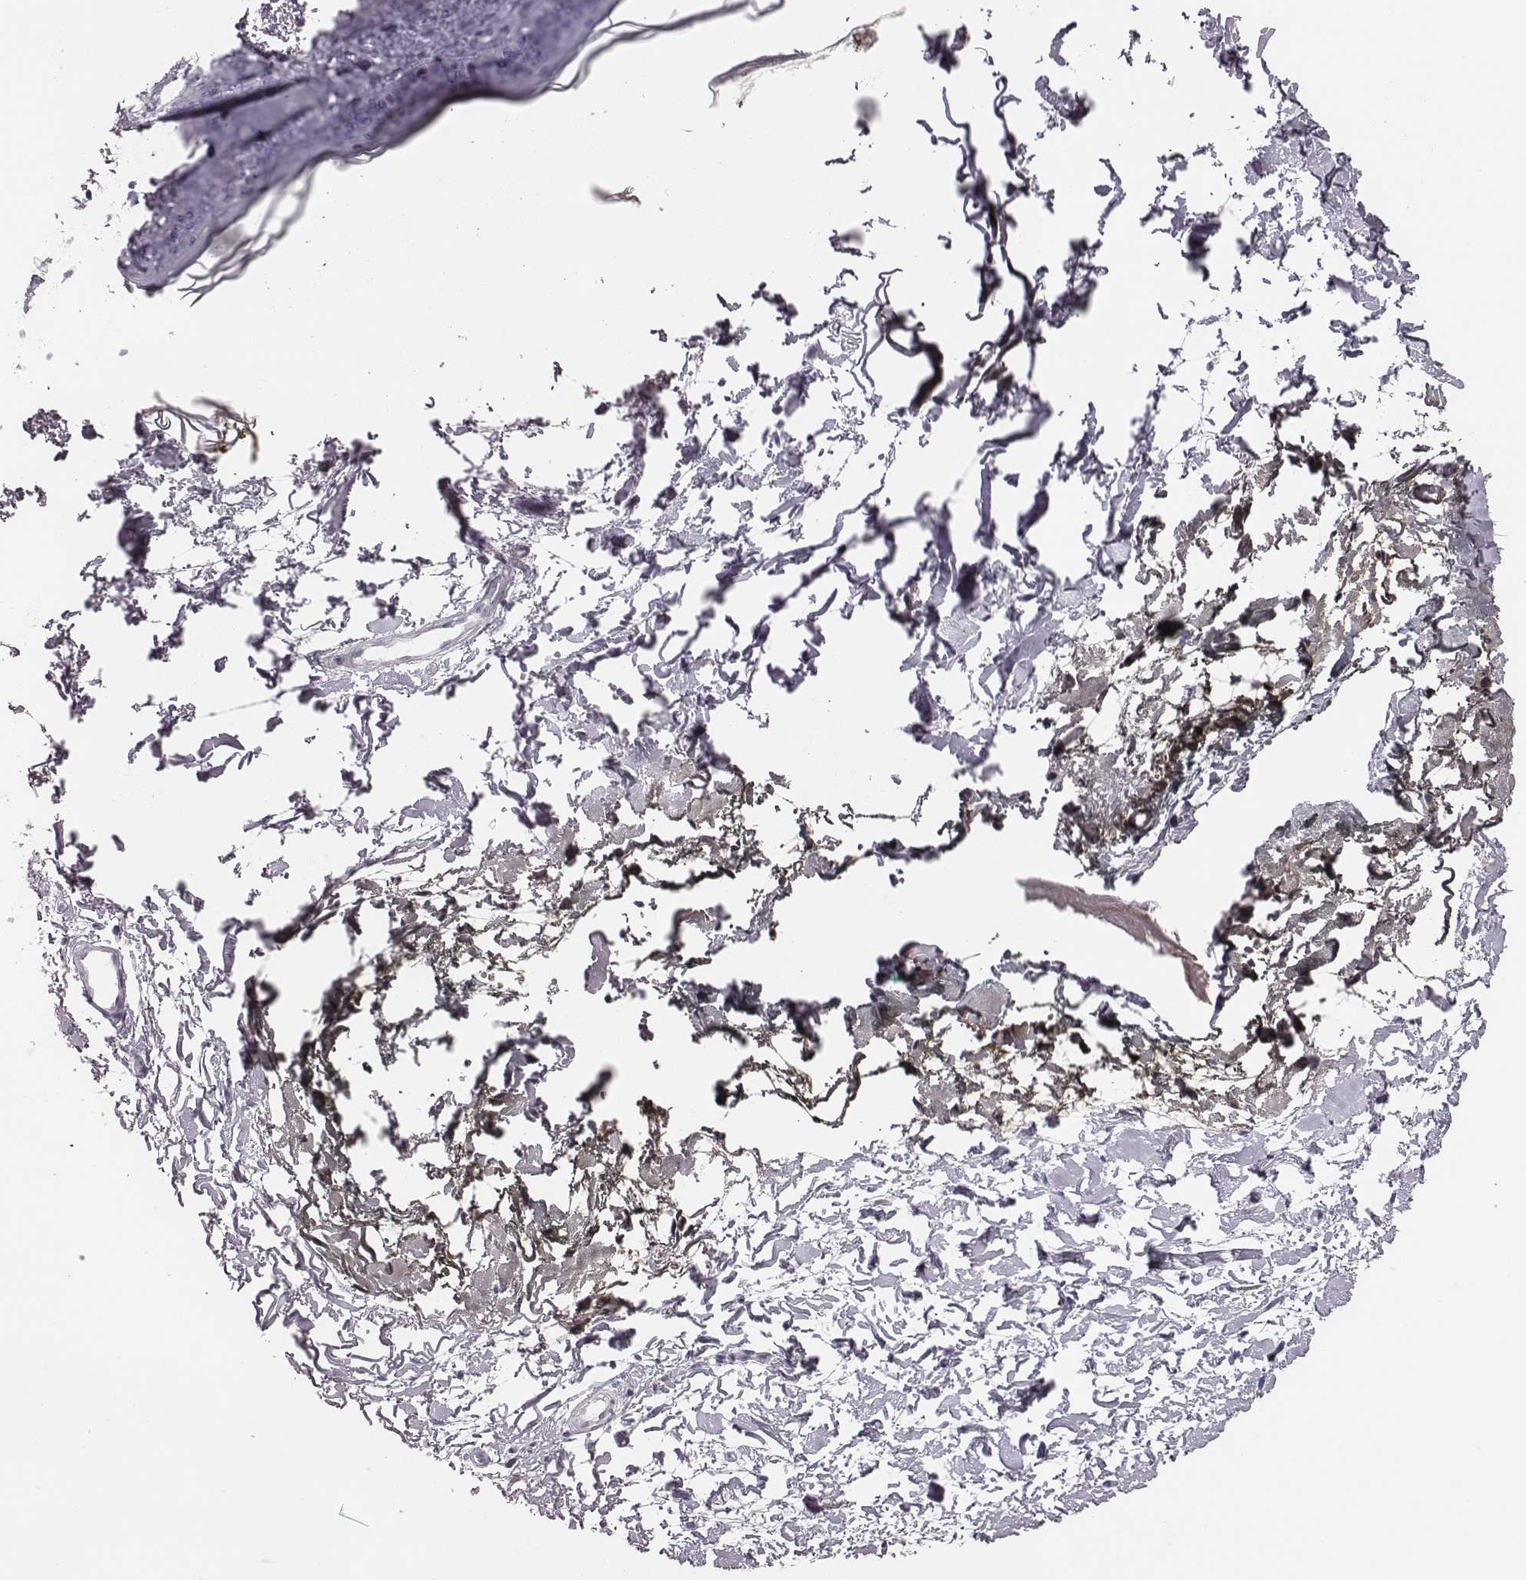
{"staining": {"intensity": "negative", "quantity": "none", "location": "none"}, "tissue": "skin", "cell_type": "Fibroblasts", "image_type": "normal", "snomed": [{"axis": "morphology", "description": "Normal tissue, NOS"}, {"axis": "topography", "description": "Skin"}], "caption": "Protein analysis of unremarkable skin displays no significant expression in fibroblasts.", "gene": "CRISP1", "patient": {"sex": "female", "age": 34}}